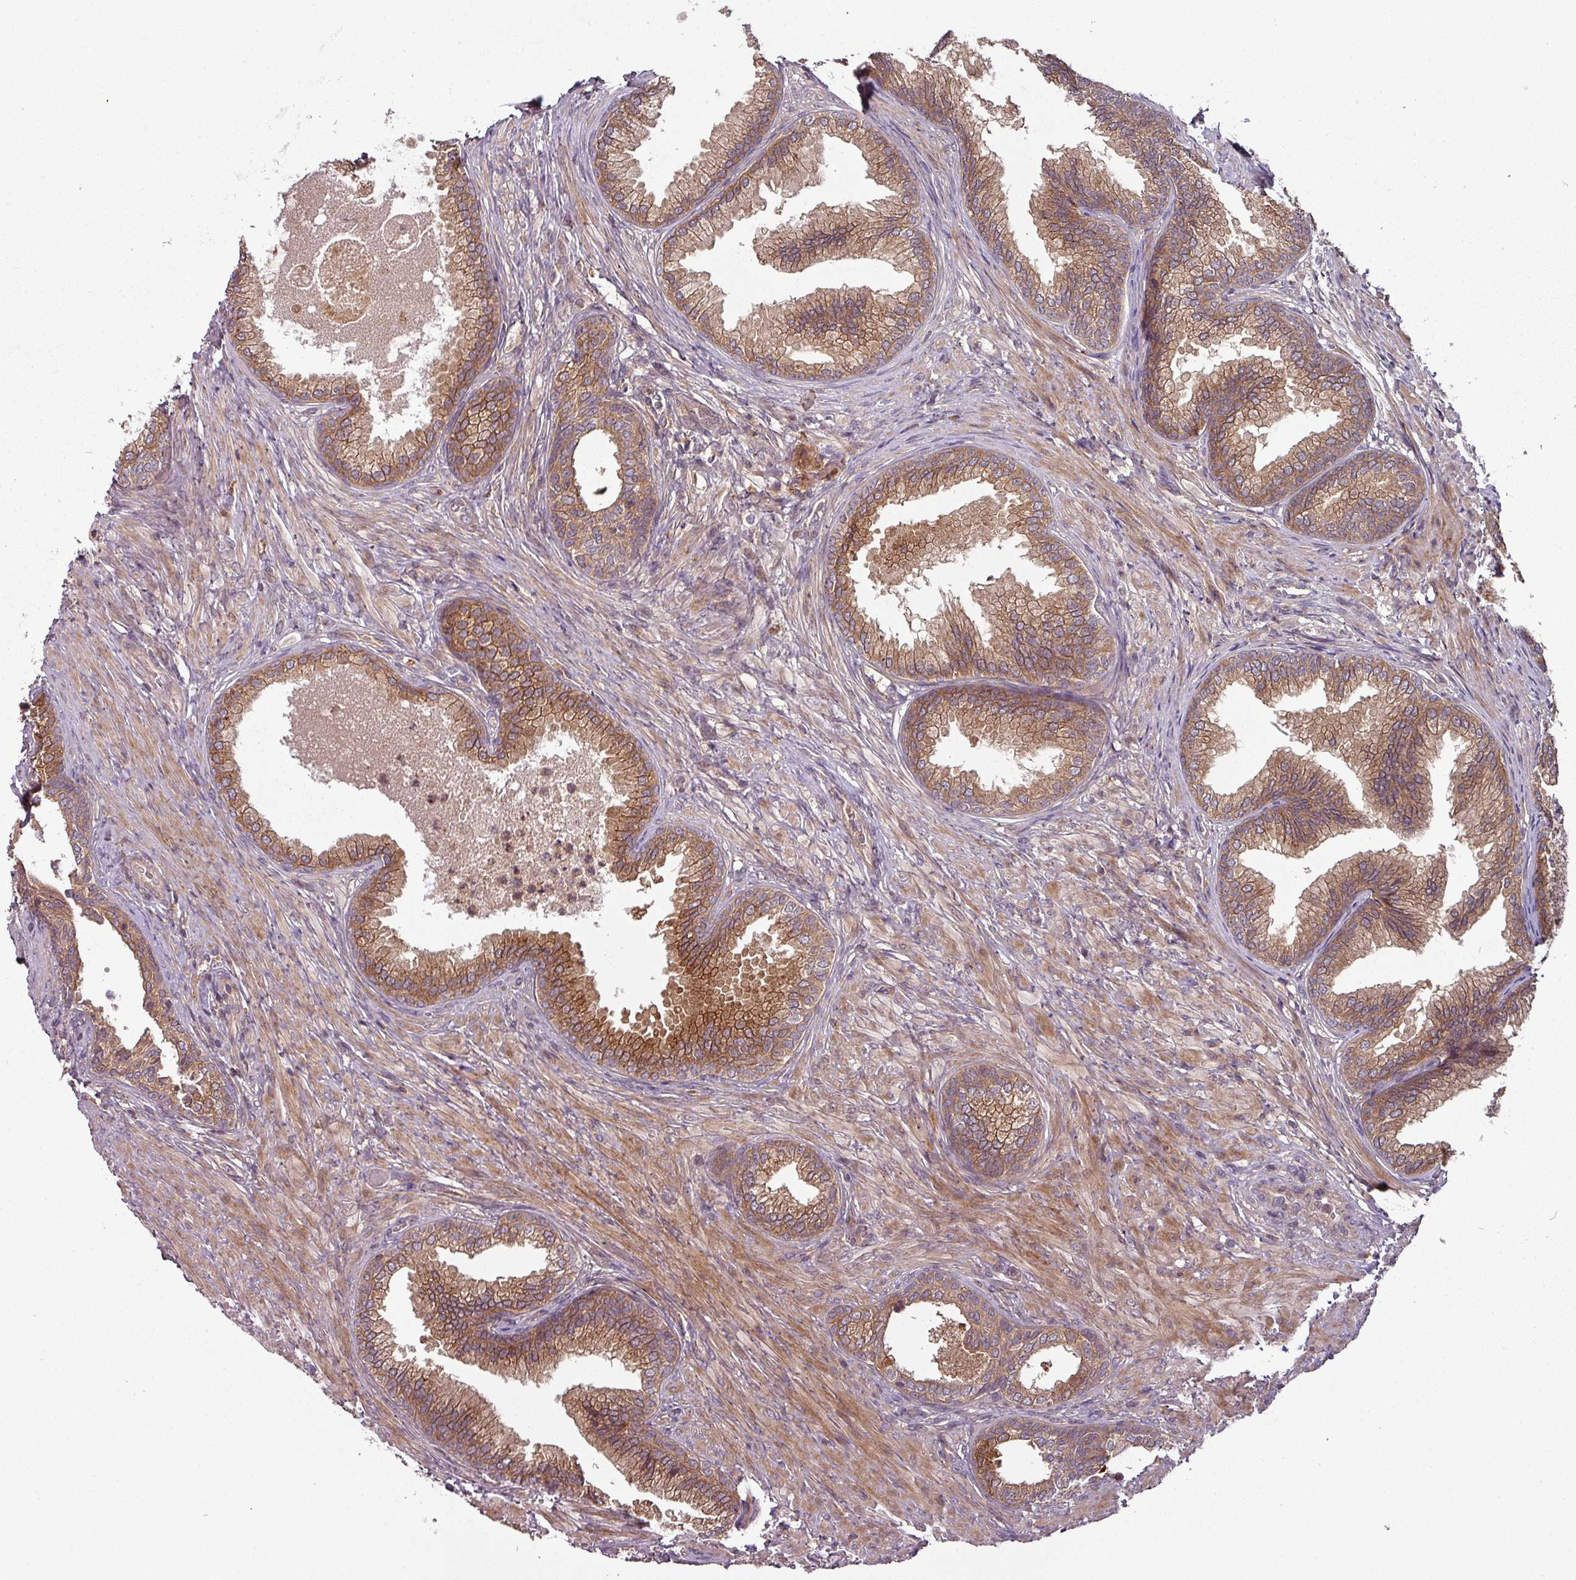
{"staining": {"intensity": "strong", "quantity": ">75%", "location": "cytoplasmic/membranous"}, "tissue": "prostate", "cell_type": "Glandular cells", "image_type": "normal", "snomed": [{"axis": "morphology", "description": "Normal tissue, NOS"}, {"axis": "topography", "description": "Prostate"}], "caption": "DAB immunohistochemical staining of unremarkable human prostate shows strong cytoplasmic/membranous protein expression in approximately >75% of glandular cells.", "gene": "GSKIP", "patient": {"sex": "male", "age": 76}}